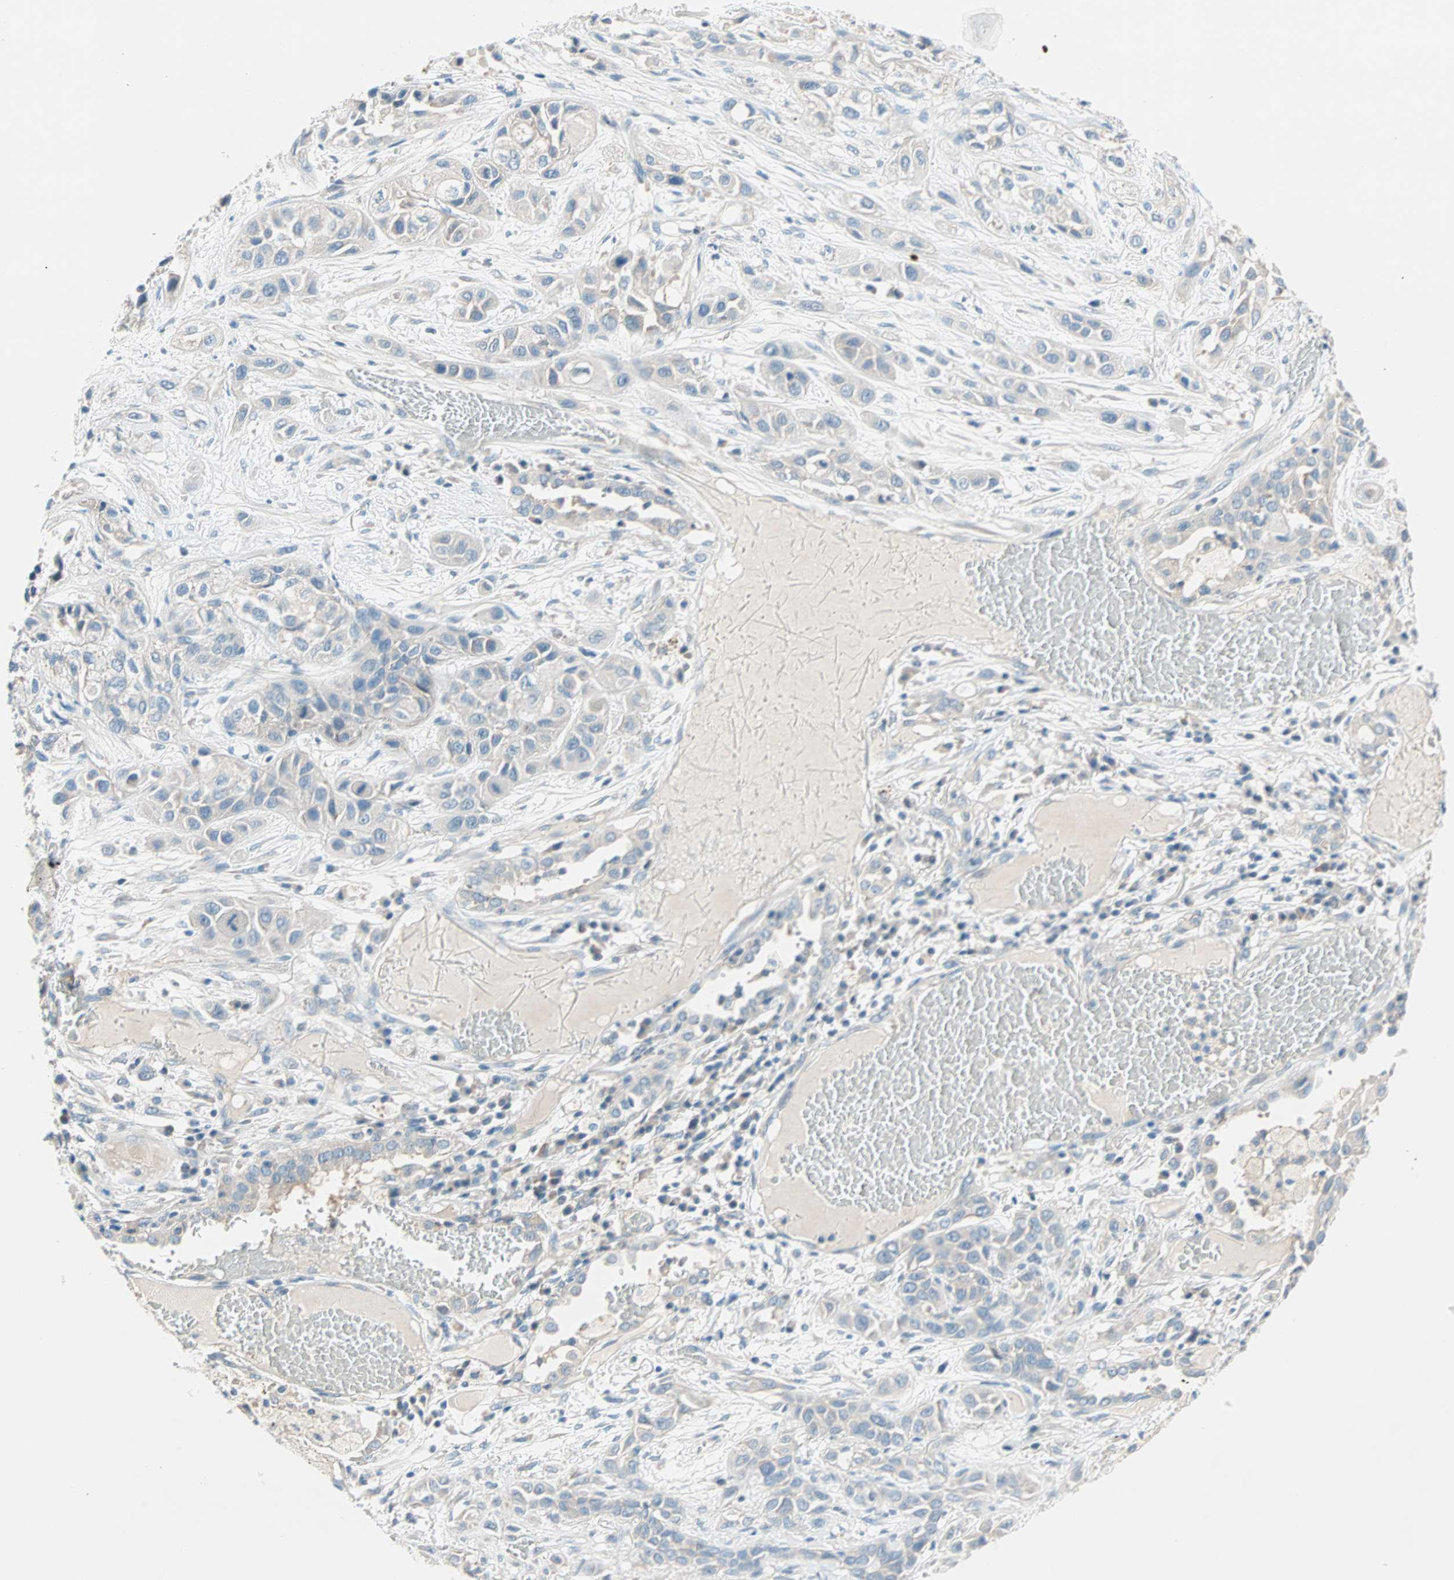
{"staining": {"intensity": "negative", "quantity": "none", "location": "none"}, "tissue": "lung cancer", "cell_type": "Tumor cells", "image_type": "cancer", "snomed": [{"axis": "morphology", "description": "Squamous cell carcinoma, NOS"}, {"axis": "topography", "description": "Lung"}], "caption": "Immunohistochemical staining of human lung cancer (squamous cell carcinoma) displays no significant staining in tumor cells.", "gene": "TMEM163", "patient": {"sex": "male", "age": 71}}